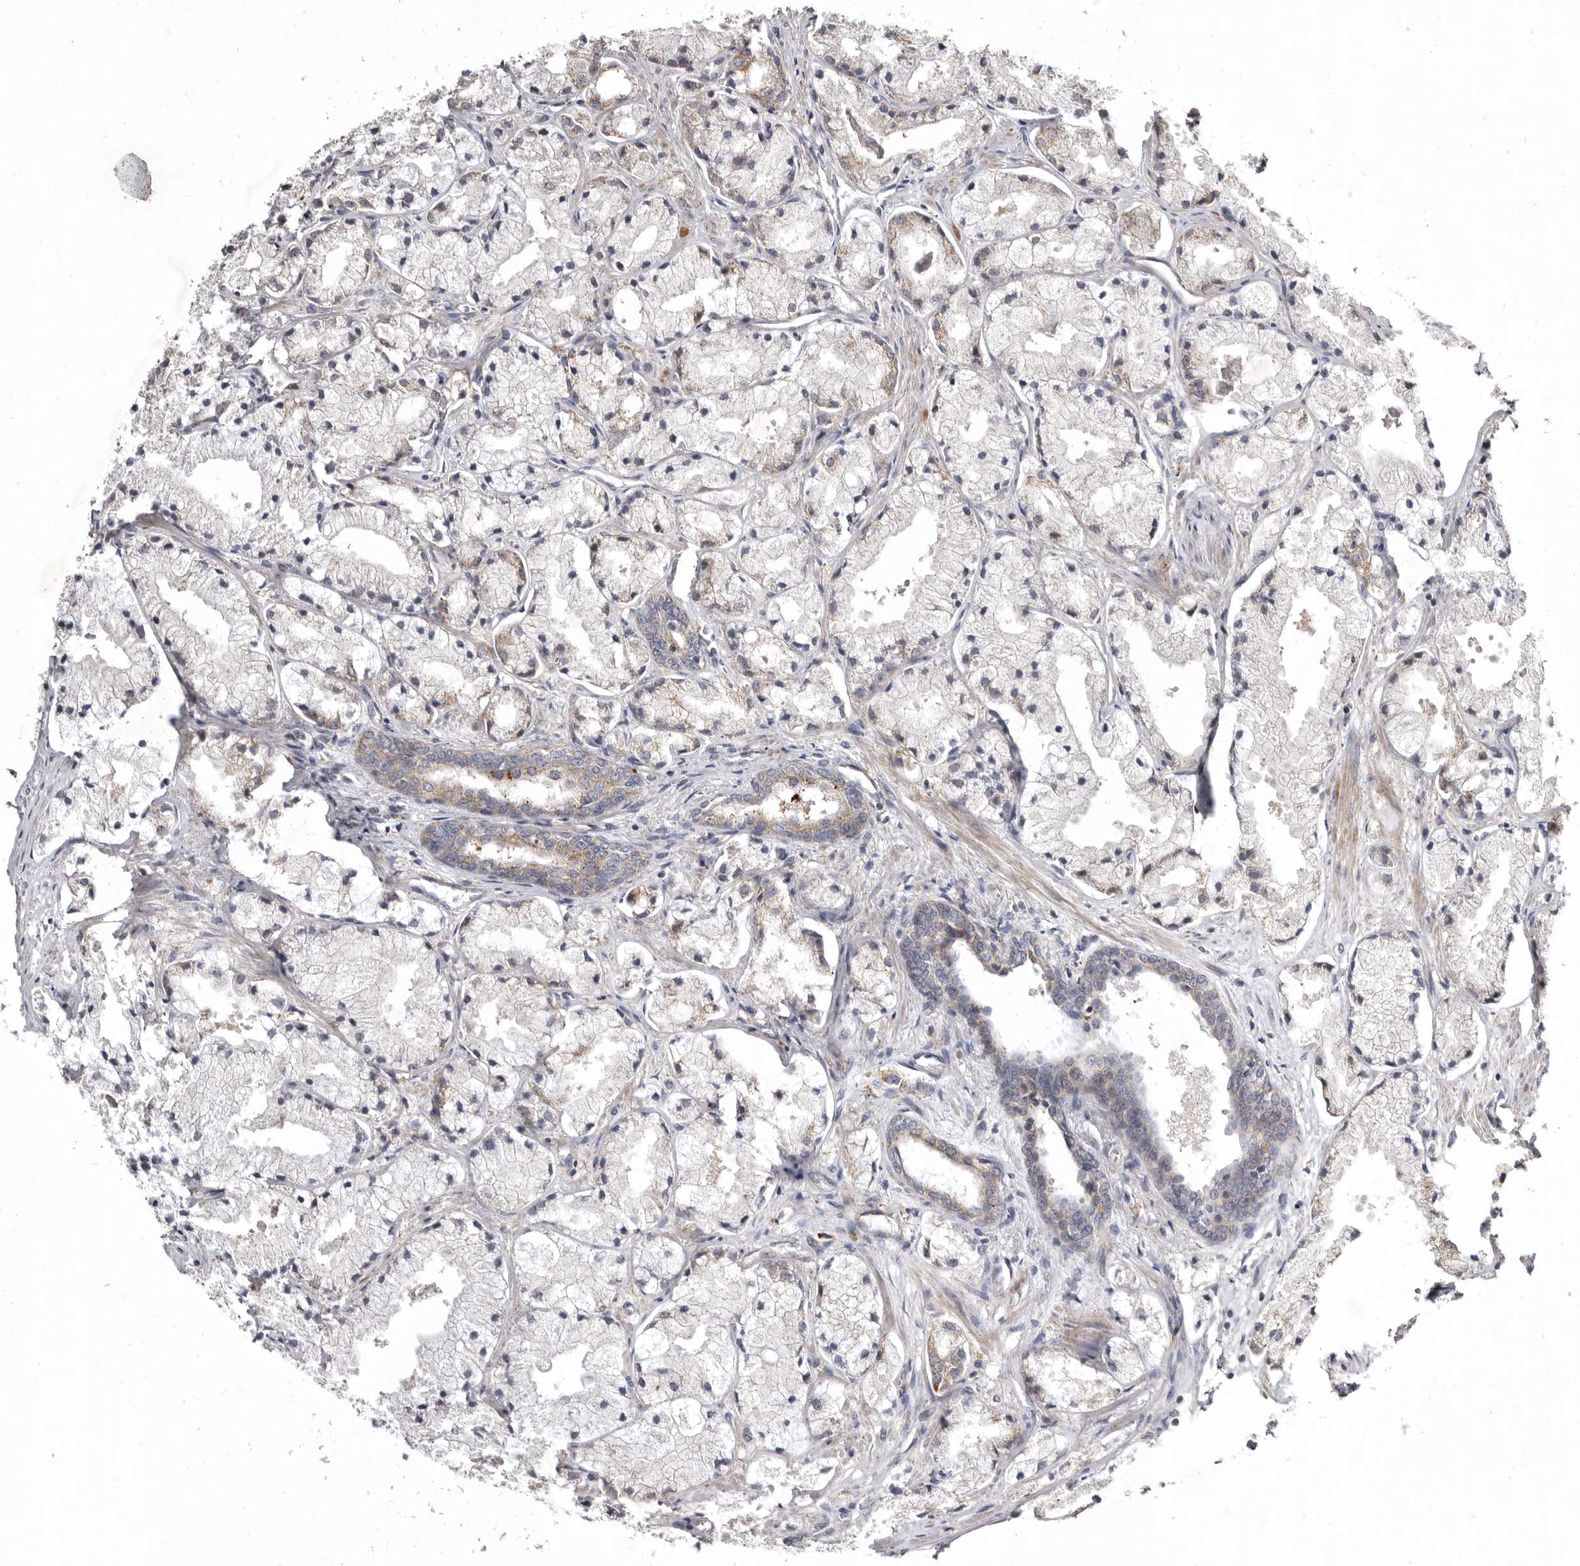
{"staining": {"intensity": "weak", "quantity": "<25%", "location": "cytoplasmic/membranous"}, "tissue": "prostate cancer", "cell_type": "Tumor cells", "image_type": "cancer", "snomed": [{"axis": "morphology", "description": "Adenocarcinoma, High grade"}, {"axis": "topography", "description": "Prostate"}], "caption": "Tumor cells show no significant expression in prostate cancer.", "gene": "SMC4", "patient": {"sex": "male", "age": 50}}